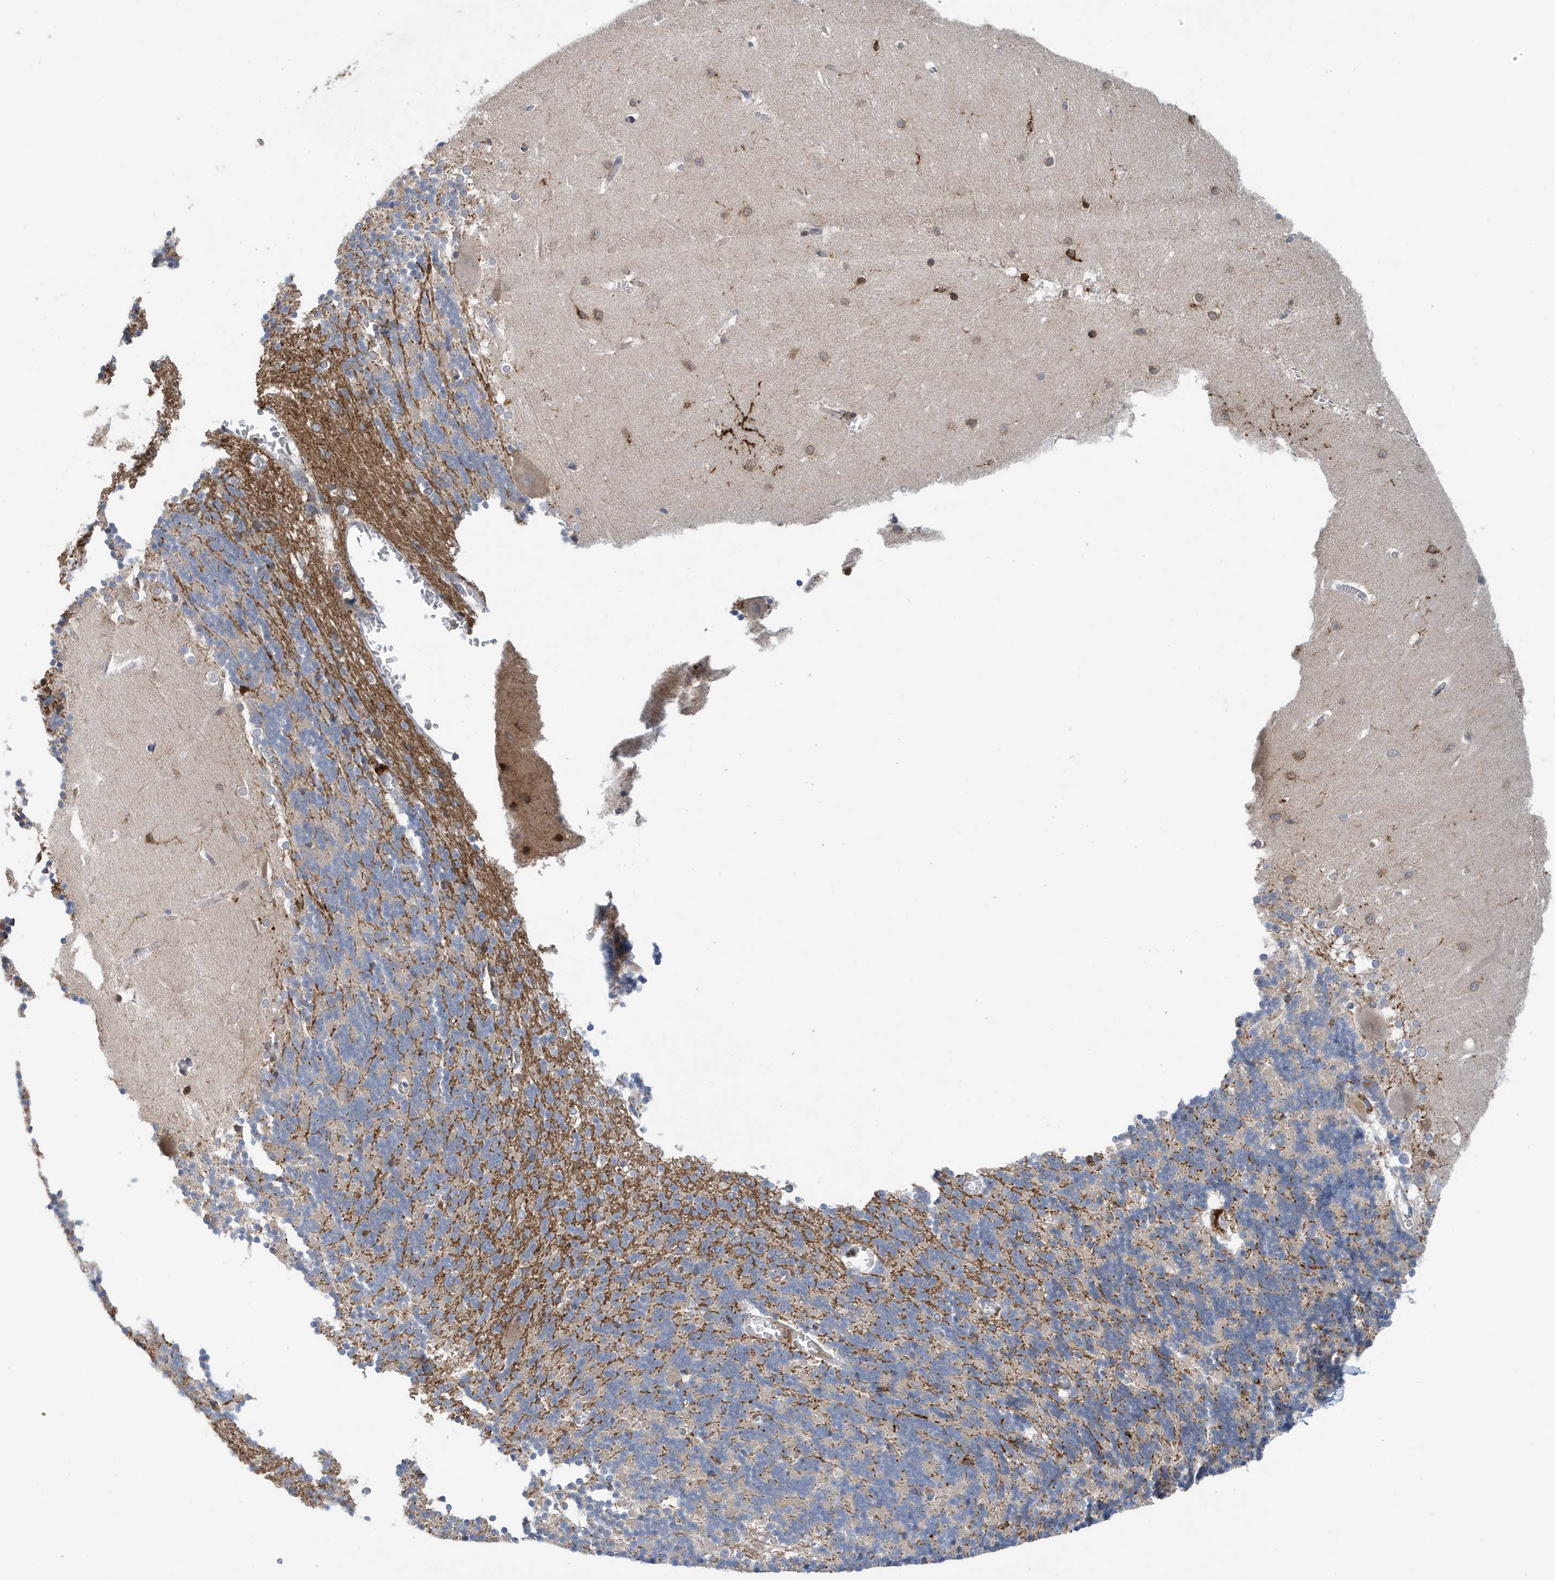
{"staining": {"intensity": "negative", "quantity": "none", "location": "none"}, "tissue": "cerebellum", "cell_type": "Cells in granular layer", "image_type": "normal", "snomed": [{"axis": "morphology", "description": "Normal tissue, NOS"}, {"axis": "topography", "description": "Cerebellum"}], "caption": "Immunohistochemistry (IHC) of normal cerebellum exhibits no staining in cells in granular layer. (Immunohistochemistry, brightfield microscopy, high magnification).", "gene": "NSUN3", "patient": {"sex": "male", "age": 57}}